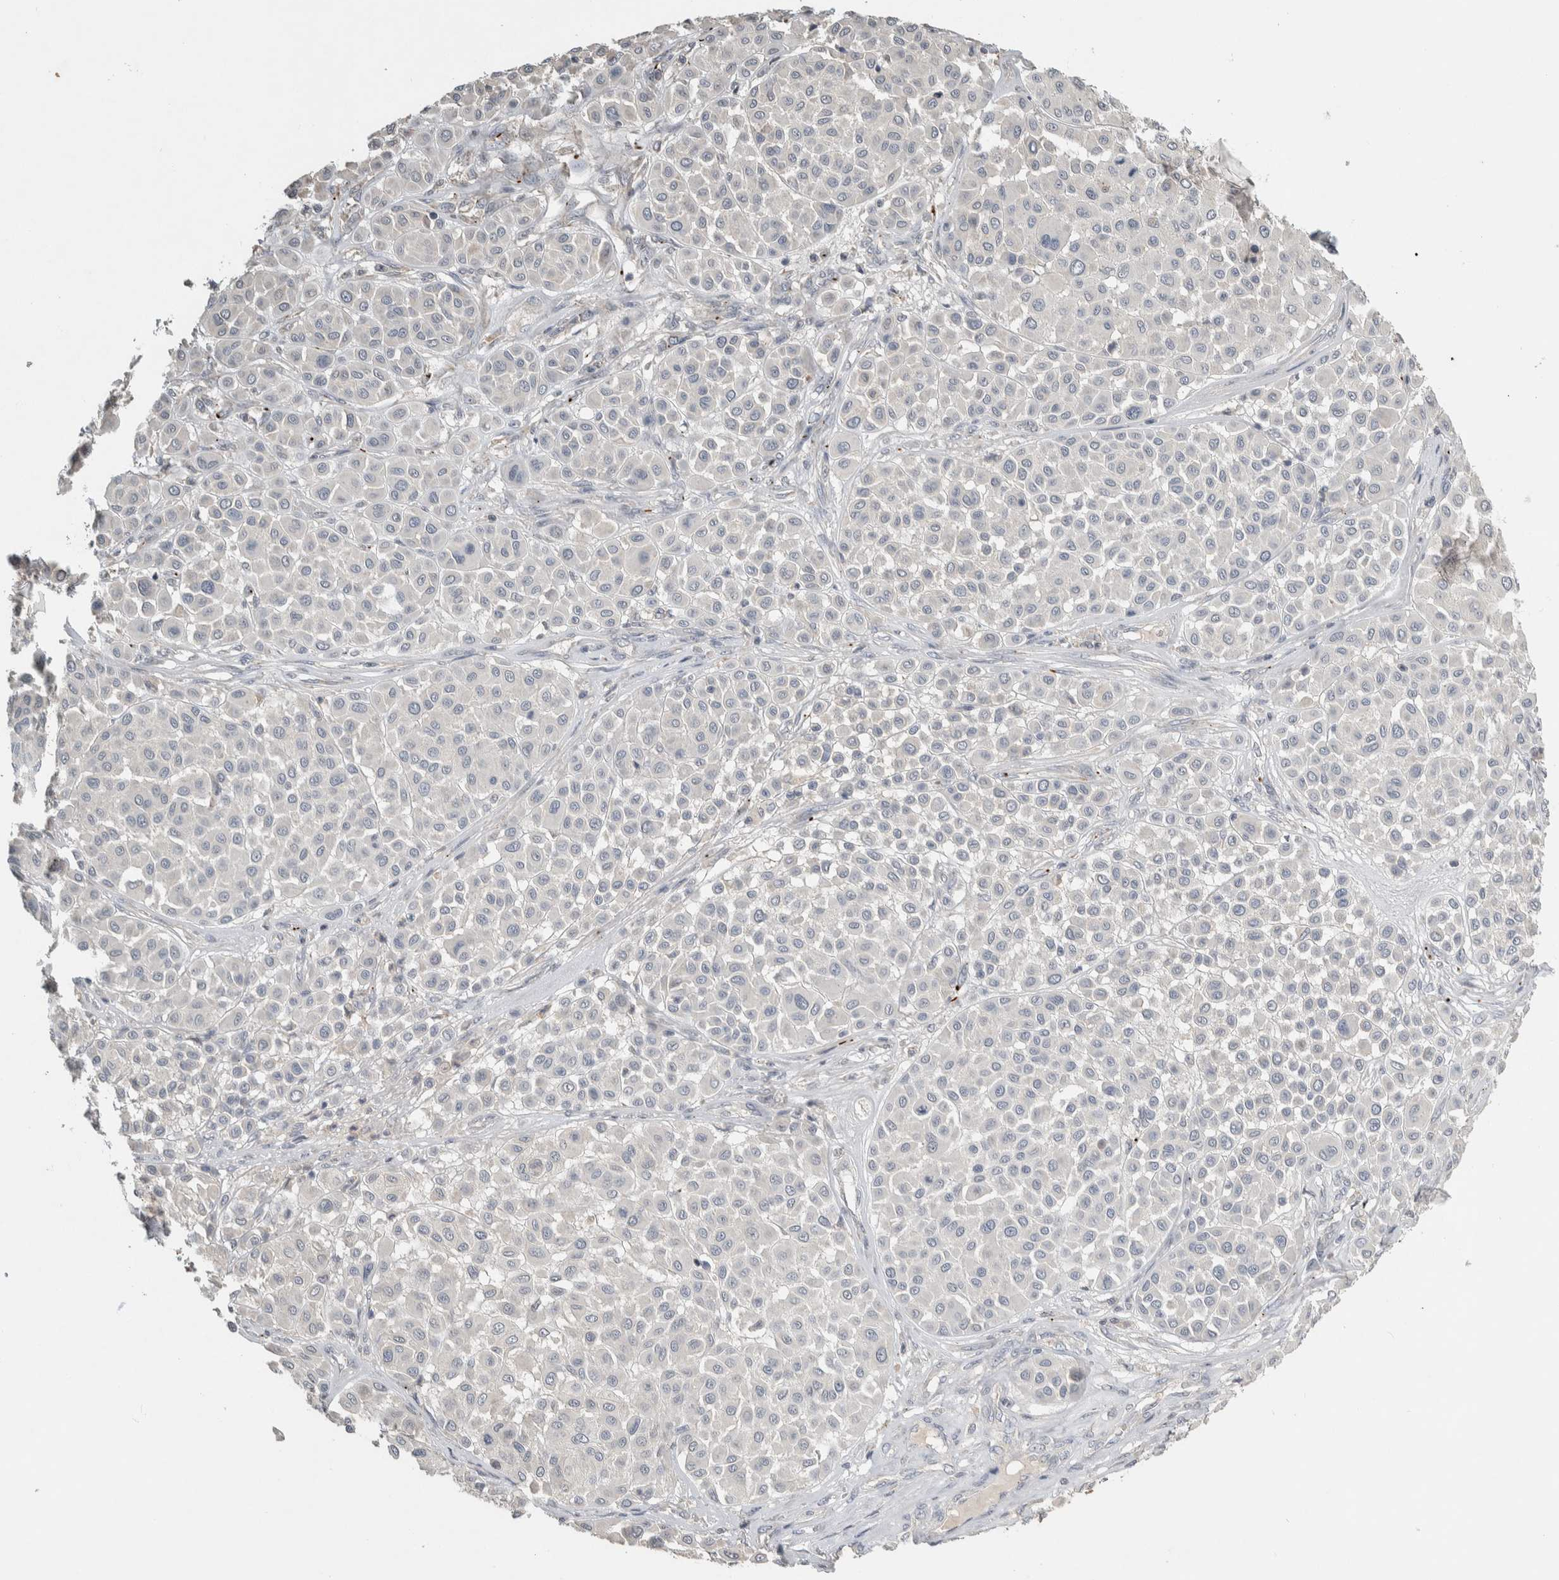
{"staining": {"intensity": "negative", "quantity": "none", "location": "none"}, "tissue": "melanoma", "cell_type": "Tumor cells", "image_type": "cancer", "snomed": [{"axis": "morphology", "description": "Malignant melanoma, Metastatic site"}, {"axis": "topography", "description": "Soft tissue"}], "caption": "IHC photomicrograph of neoplastic tissue: malignant melanoma (metastatic site) stained with DAB demonstrates no significant protein staining in tumor cells.", "gene": "EIF3H", "patient": {"sex": "male", "age": 41}}